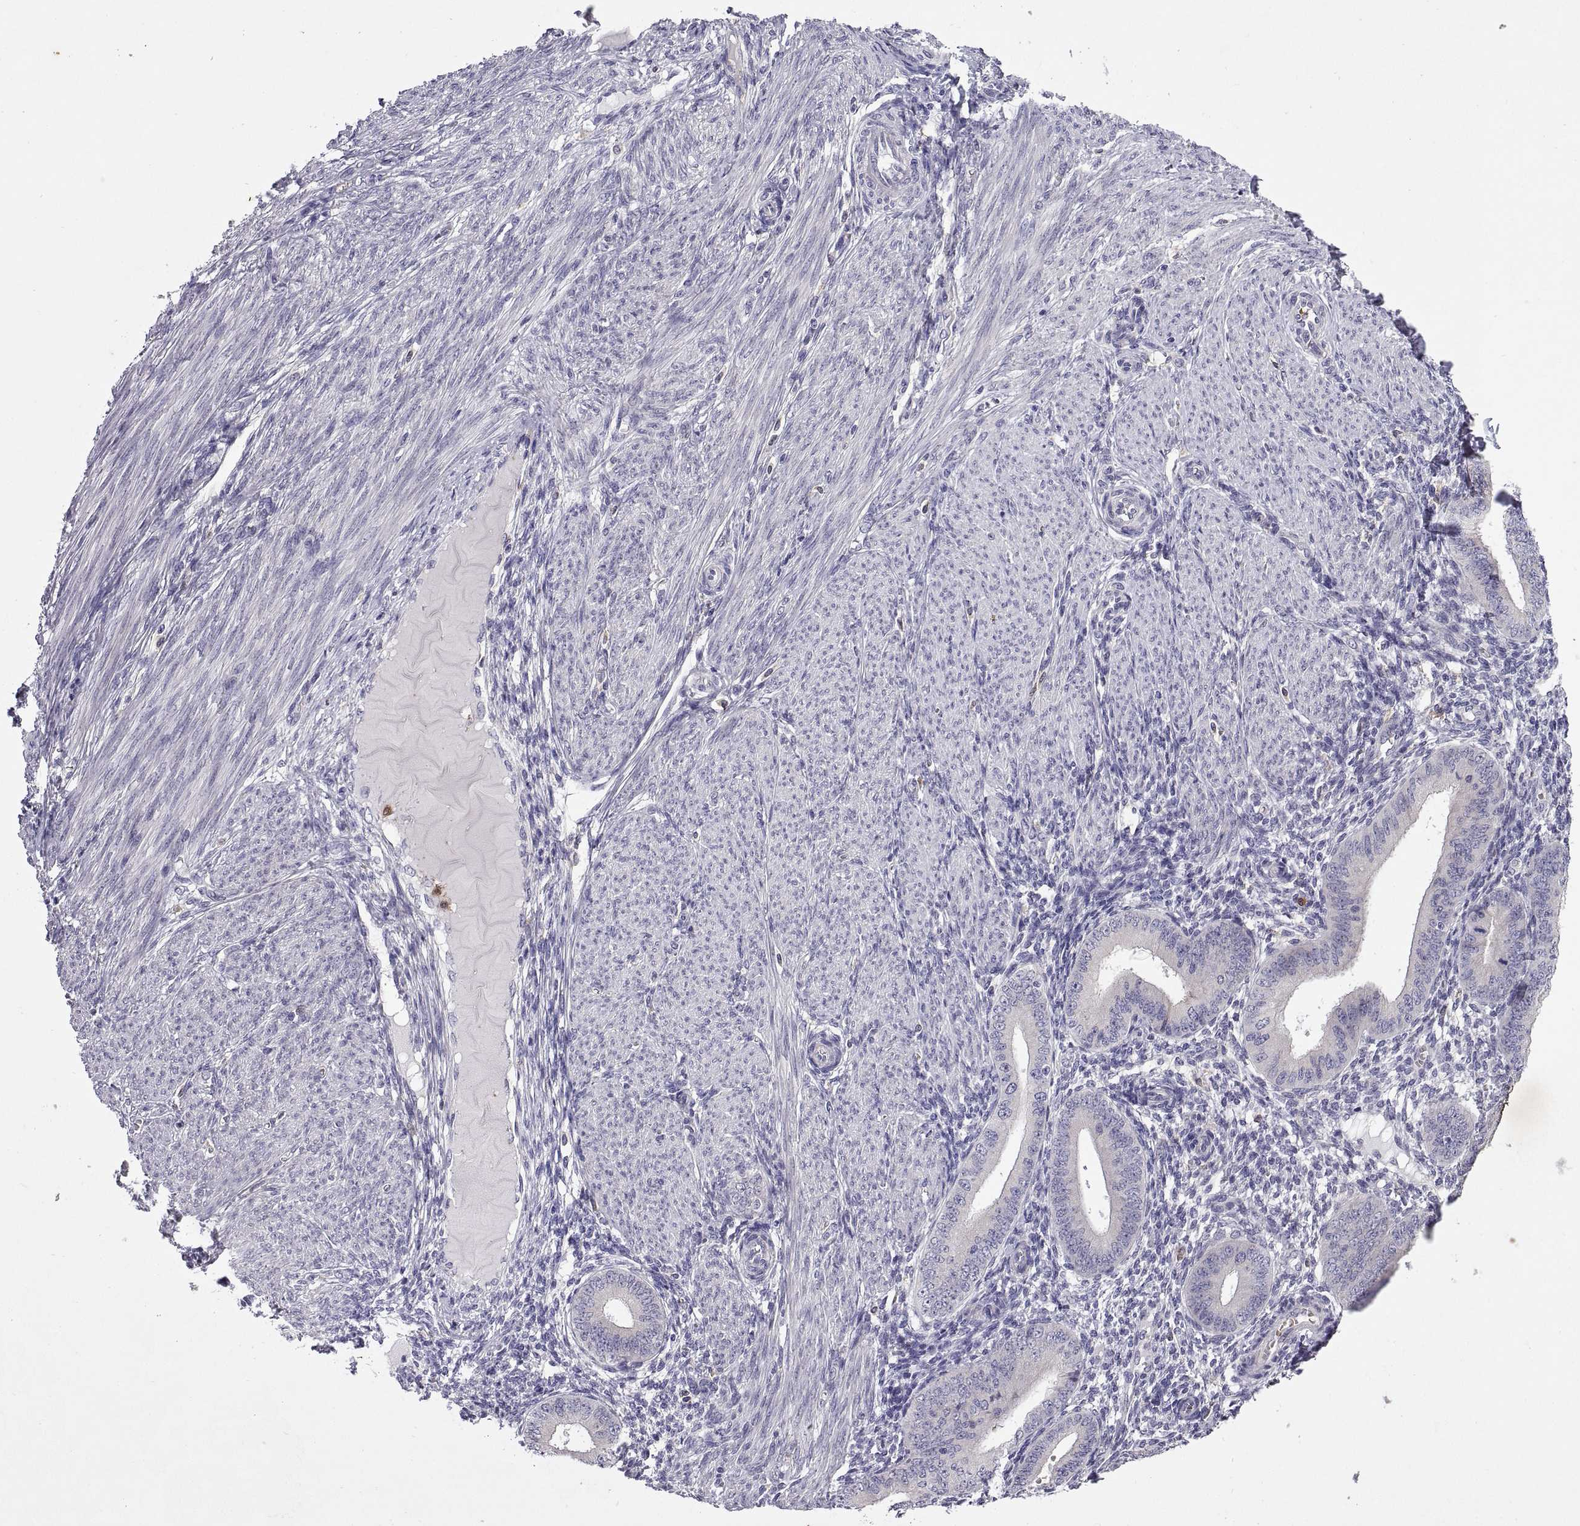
{"staining": {"intensity": "negative", "quantity": "none", "location": "none"}, "tissue": "endometrium", "cell_type": "Cells in endometrial stroma", "image_type": "normal", "snomed": [{"axis": "morphology", "description": "Normal tissue, NOS"}, {"axis": "topography", "description": "Endometrium"}], "caption": "Protein analysis of benign endometrium reveals no significant positivity in cells in endometrial stroma.", "gene": "DOK3", "patient": {"sex": "female", "age": 39}}